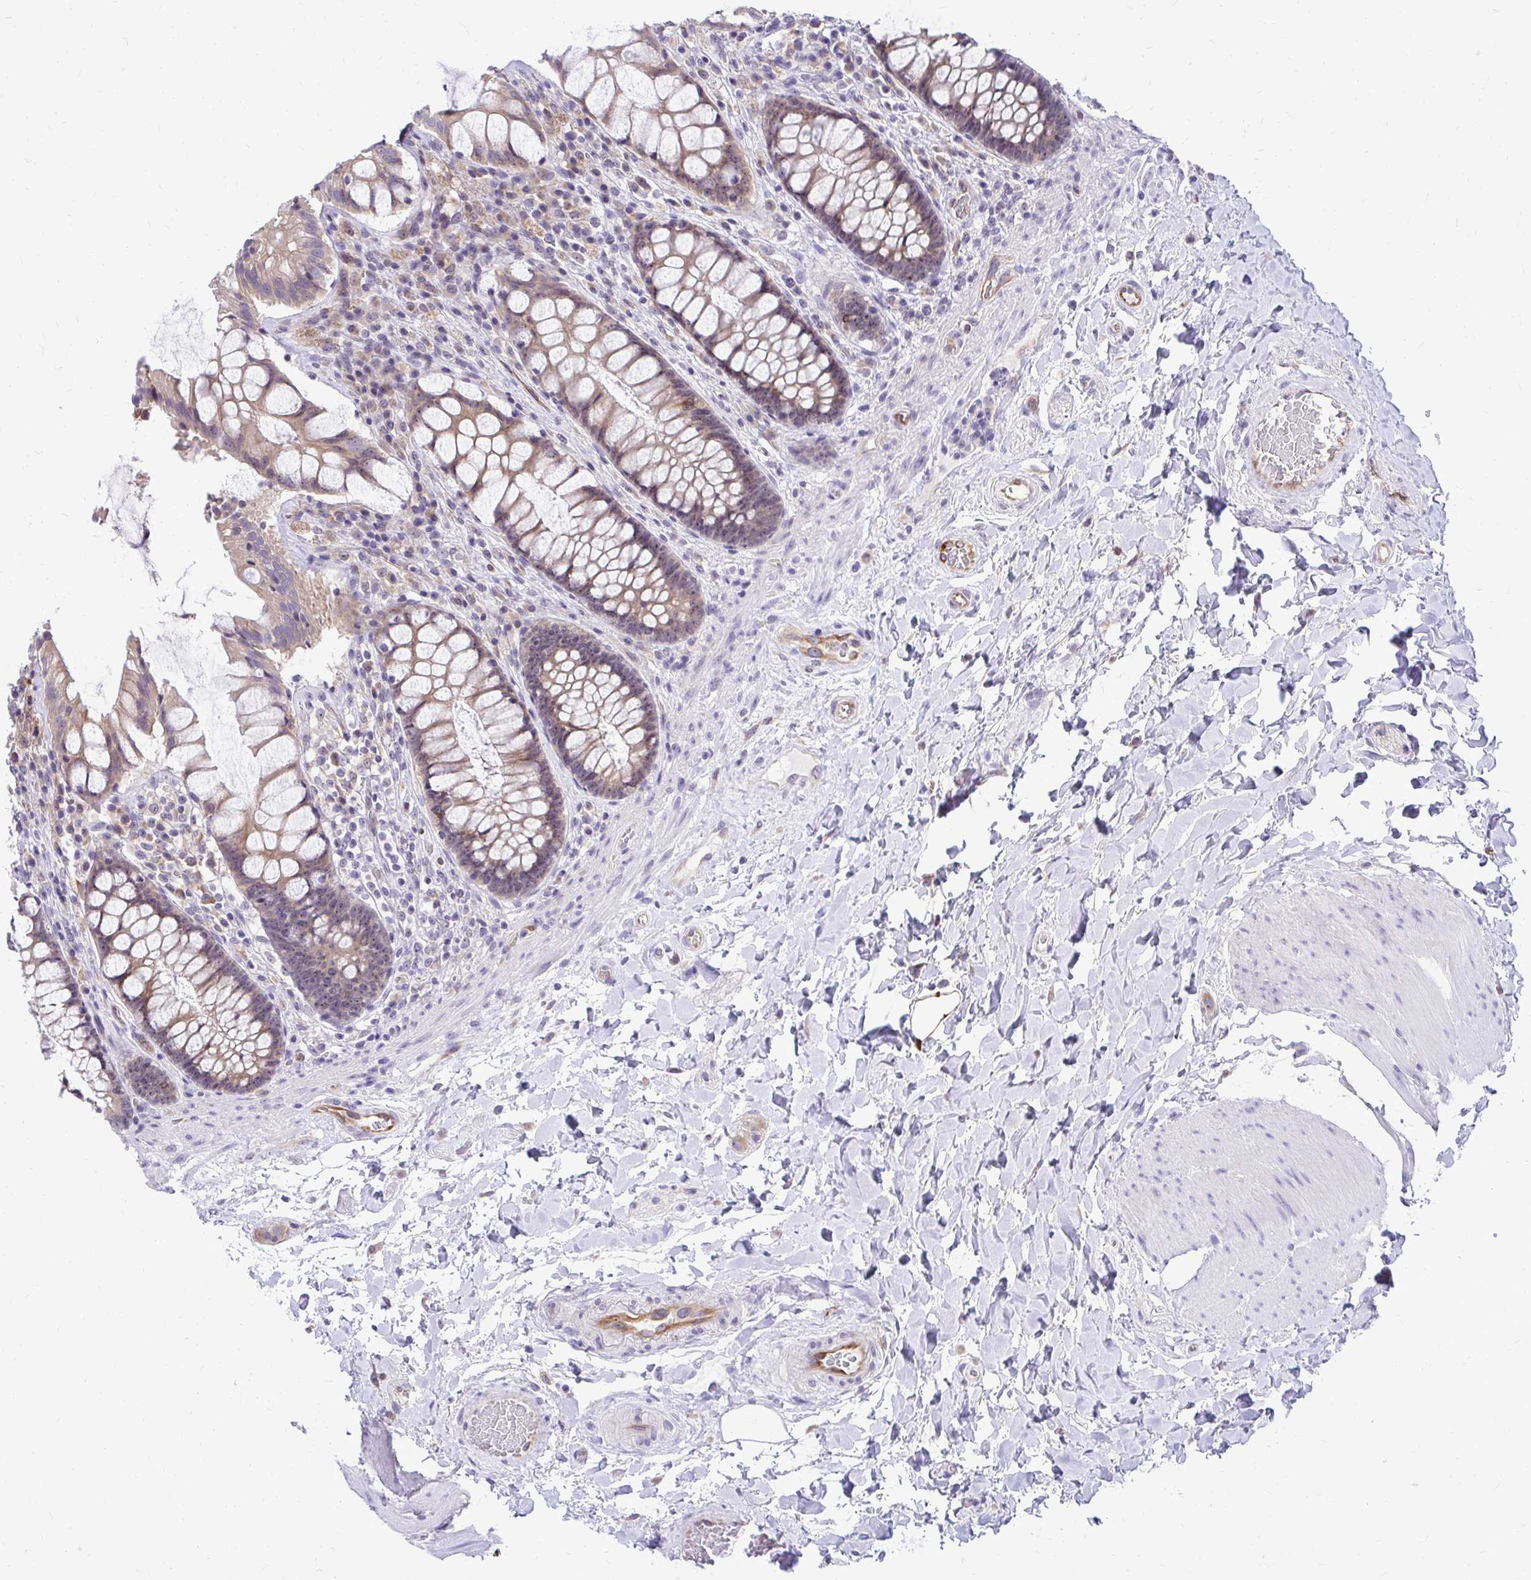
{"staining": {"intensity": "weak", "quantity": "25%-75%", "location": "cytoplasmic/membranous,nuclear"}, "tissue": "rectum", "cell_type": "Glandular cells", "image_type": "normal", "snomed": [{"axis": "morphology", "description": "Normal tissue, NOS"}, {"axis": "topography", "description": "Rectum"}], "caption": "Immunohistochemical staining of normal rectum exhibits weak cytoplasmic/membranous,nuclear protein expression in approximately 25%-75% of glandular cells. (DAB (3,3'-diaminobenzidine) IHC, brown staining for protein, blue staining for nuclei).", "gene": "NIFK", "patient": {"sex": "female", "age": 58}}